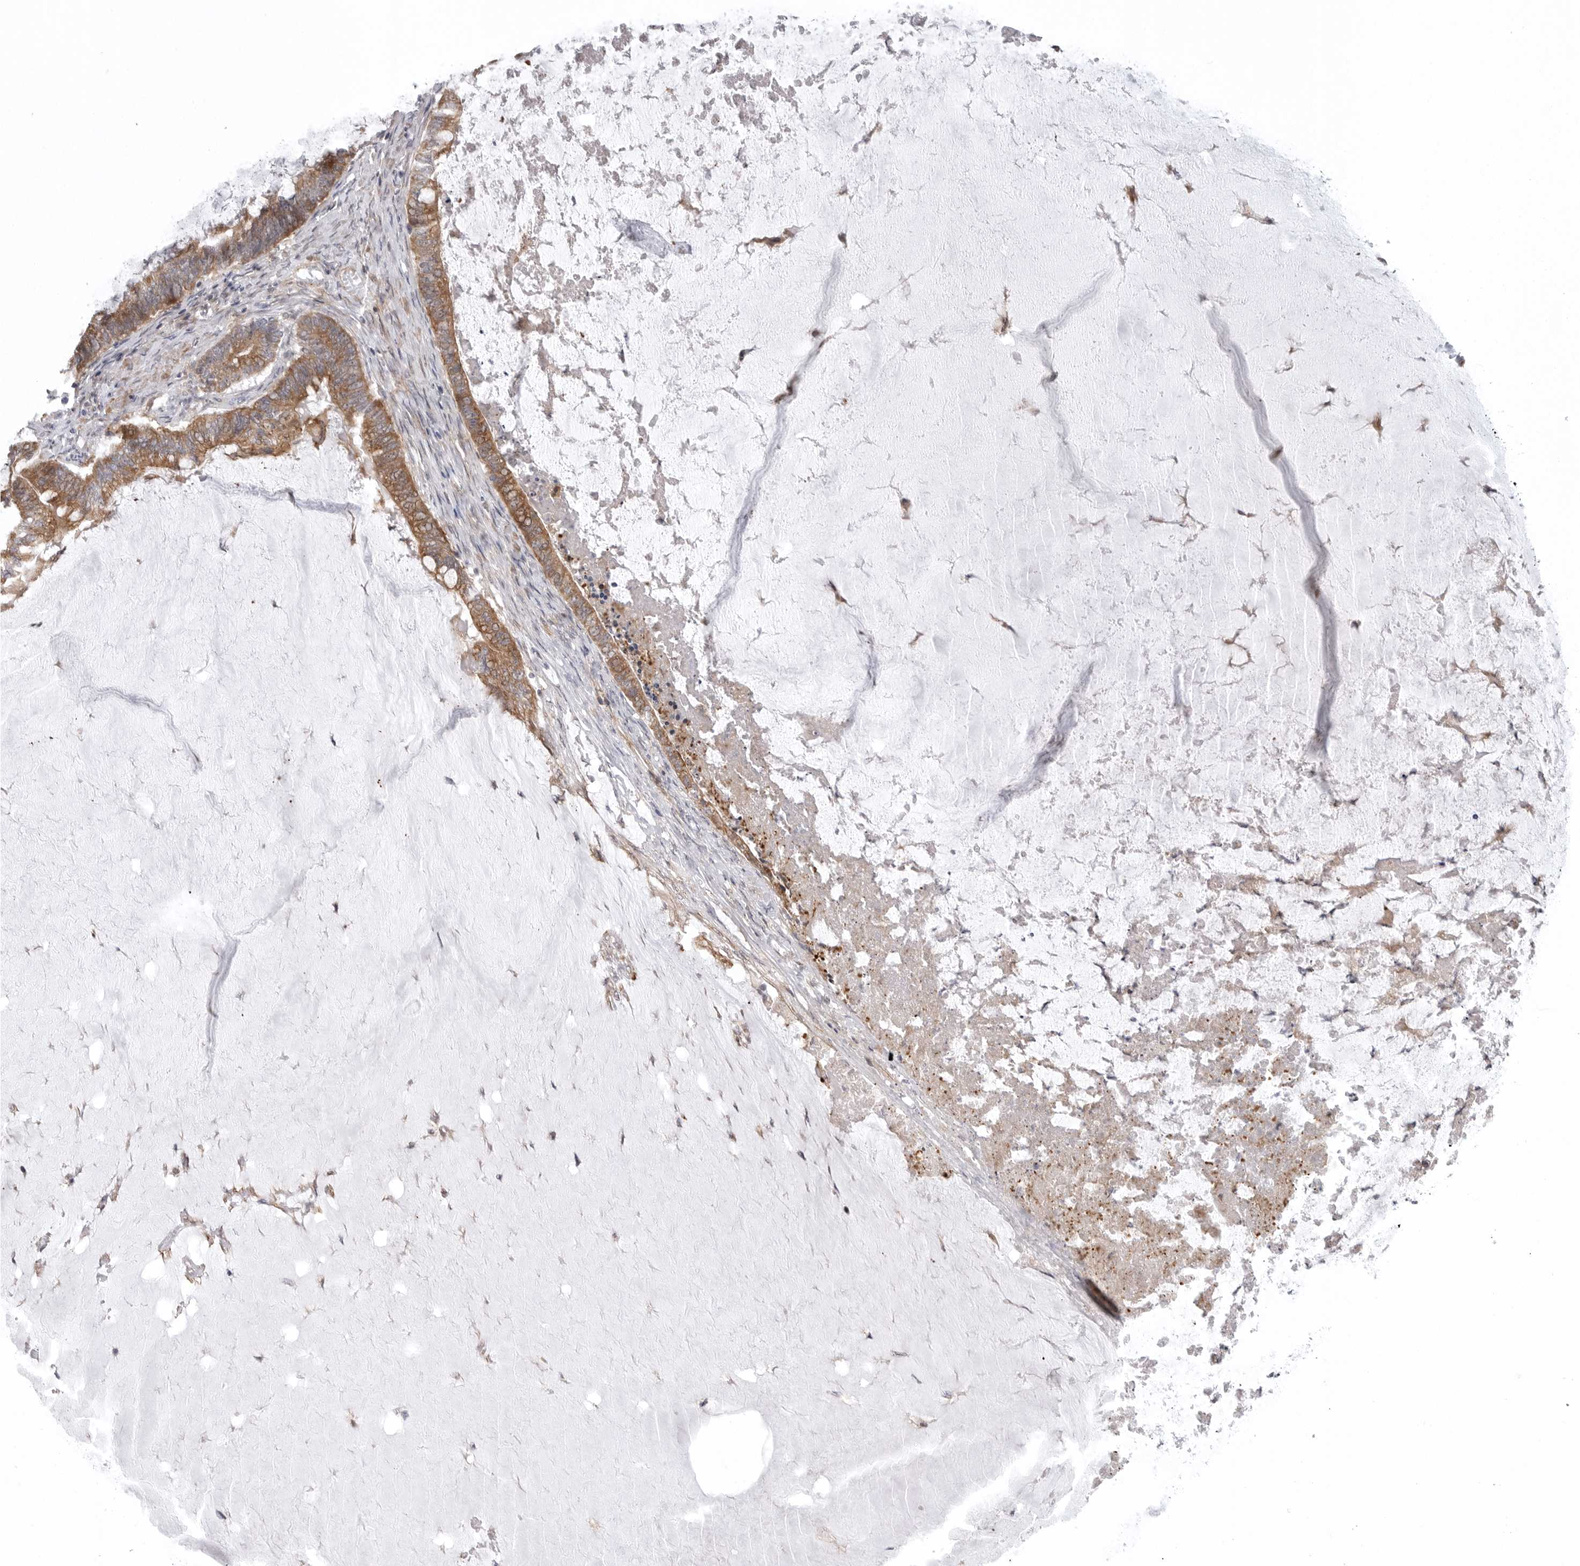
{"staining": {"intensity": "moderate", "quantity": ">75%", "location": "cytoplasmic/membranous"}, "tissue": "ovarian cancer", "cell_type": "Tumor cells", "image_type": "cancer", "snomed": [{"axis": "morphology", "description": "Cystadenocarcinoma, mucinous, NOS"}, {"axis": "topography", "description": "Ovary"}], "caption": "A brown stain highlights moderate cytoplasmic/membranous positivity of a protein in human ovarian mucinous cystadenocarcinoma tumor cells.", "gene": "SCP2", "patient": {"sex": "female", "age": 61}}